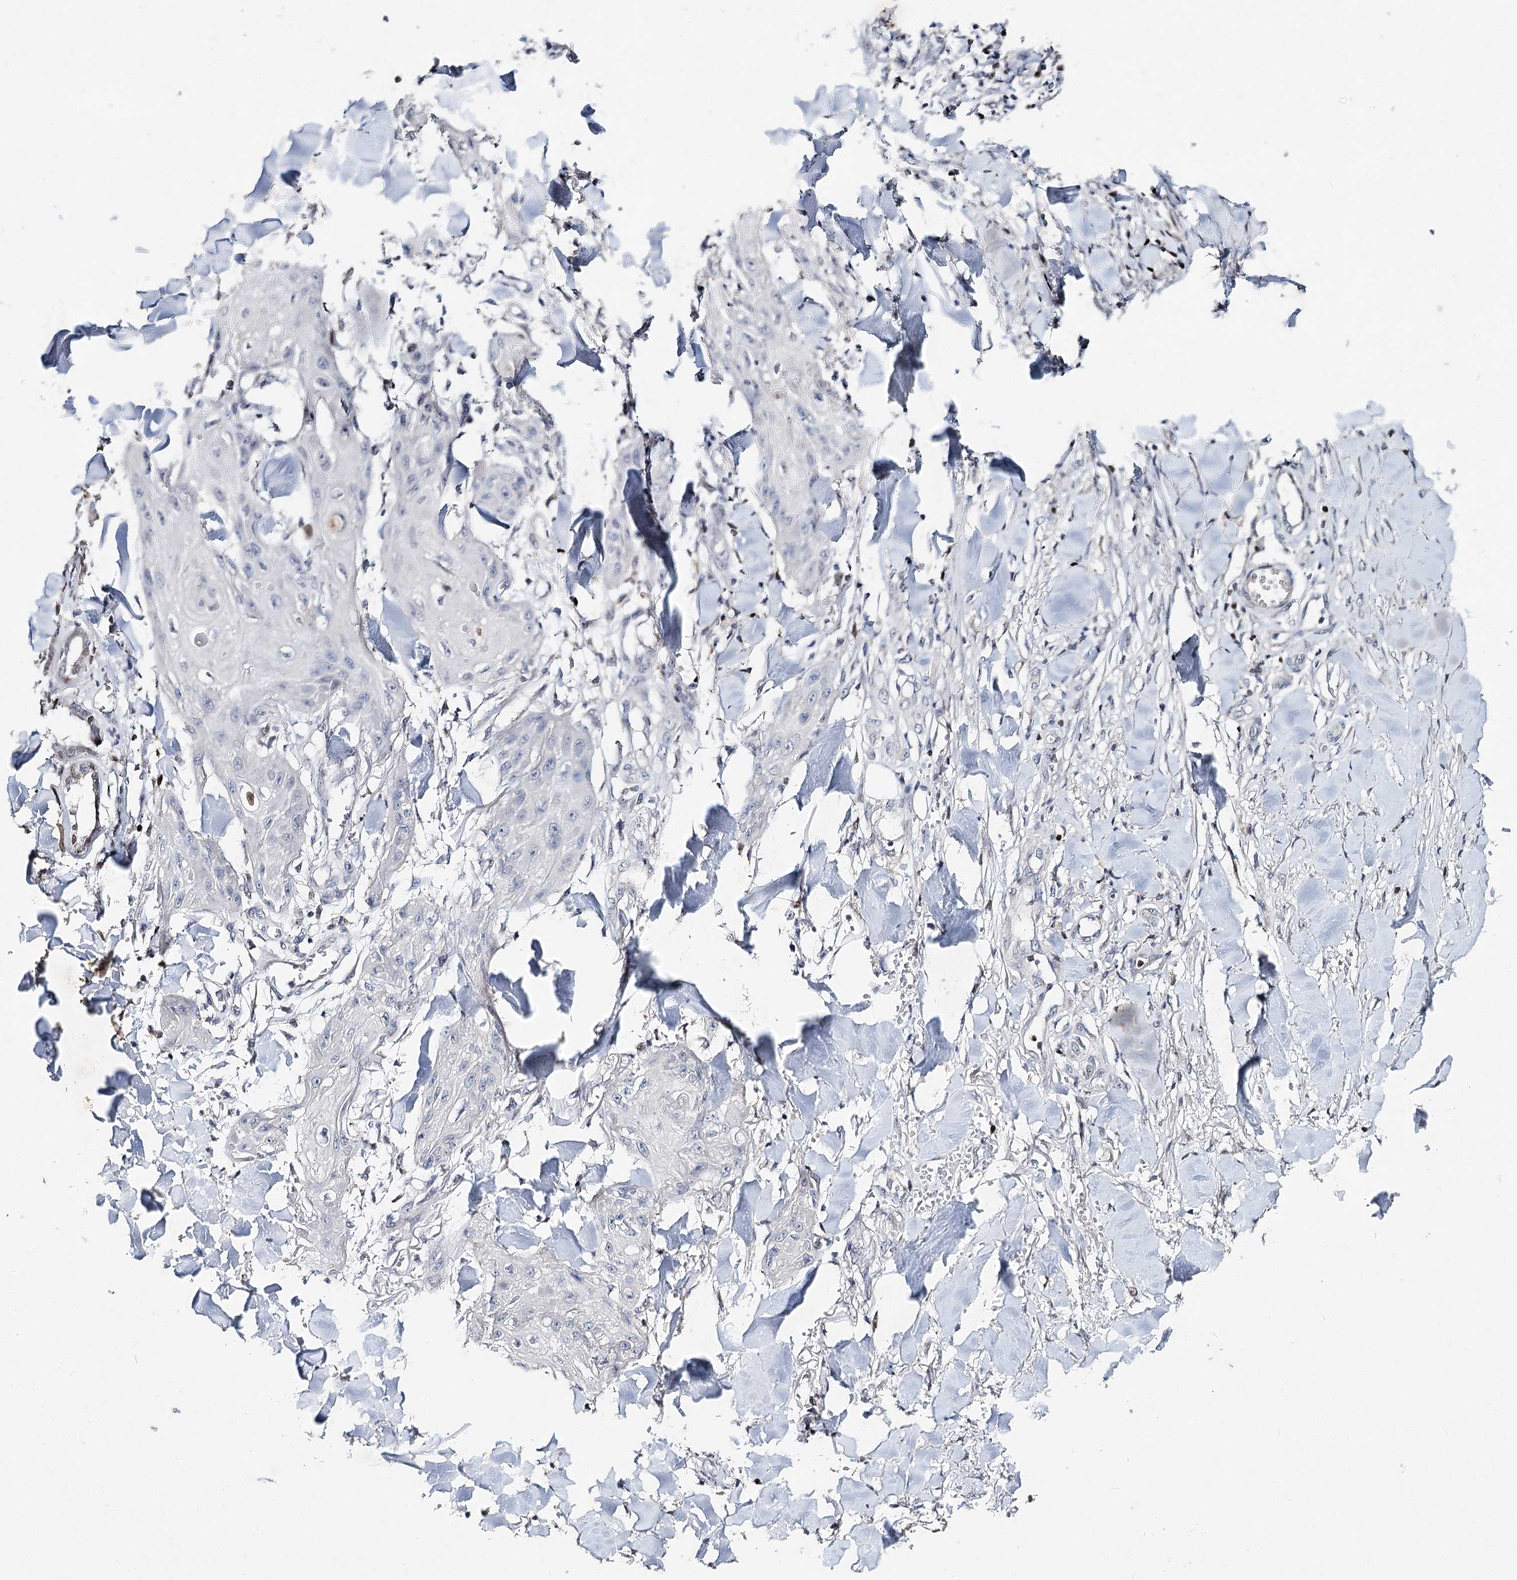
{"staining": {"intensity": "negative", "quantity": "none", "location": "none"}, "tissue": "skin cancer", "cell_type": "Tumor cells", "image_type": "cancer", "snomed": [{"axis": "morphology", "description": "Squamous cell carcinoma, NOS"}, {"axis": "topography", "description": "Skin"}], "caption": "An immunohistochemistry (IHC) micrograph of skin cancer (squamous cell carcinoma) is shown. There is no staining in tumor cells of skin cancer (squamous cell carcinoma). (Stains: DAB (3,3'-diaminobenzidine) immunohistochemistry (IHC) with hematoxylin counter stain, Microscopy: brightfield microscopy at high magnification).", "gene": "FRMD4A", "patient": {"sex": "male", "age": 74}}